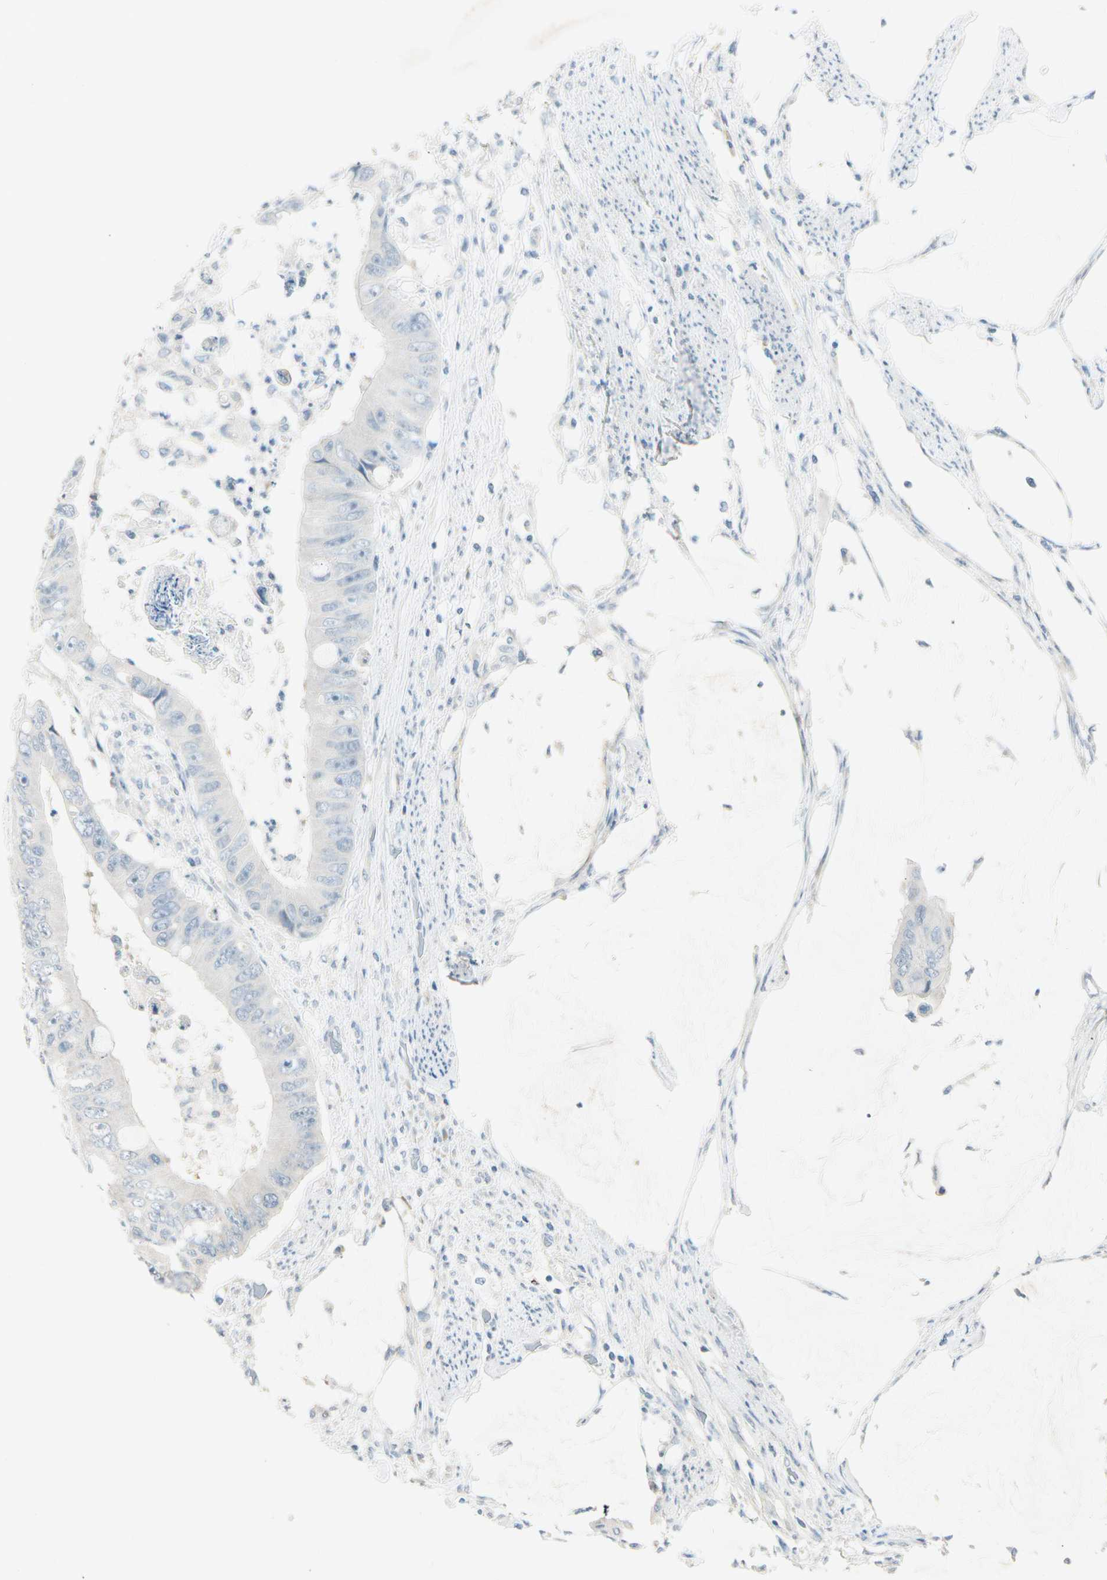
{"staining": {"intensity": "negative", "quantity": "none", "location": "none"}, "tissue": "colorectal cancer", "cell_type": "Tumor cells", "image_type": "cancer", "snomed": [{"axis": "morphology", "description": "Adenocarcinoma, NOS"}, {"axis": "topography", "description": "Rectum"}], "caption": "Immunohistochemical staining of colorectal cancer reveals no significant staining in tumor cells.", "gene": "SERPIND1", "patient": {"sex": "female", "age": 77}}